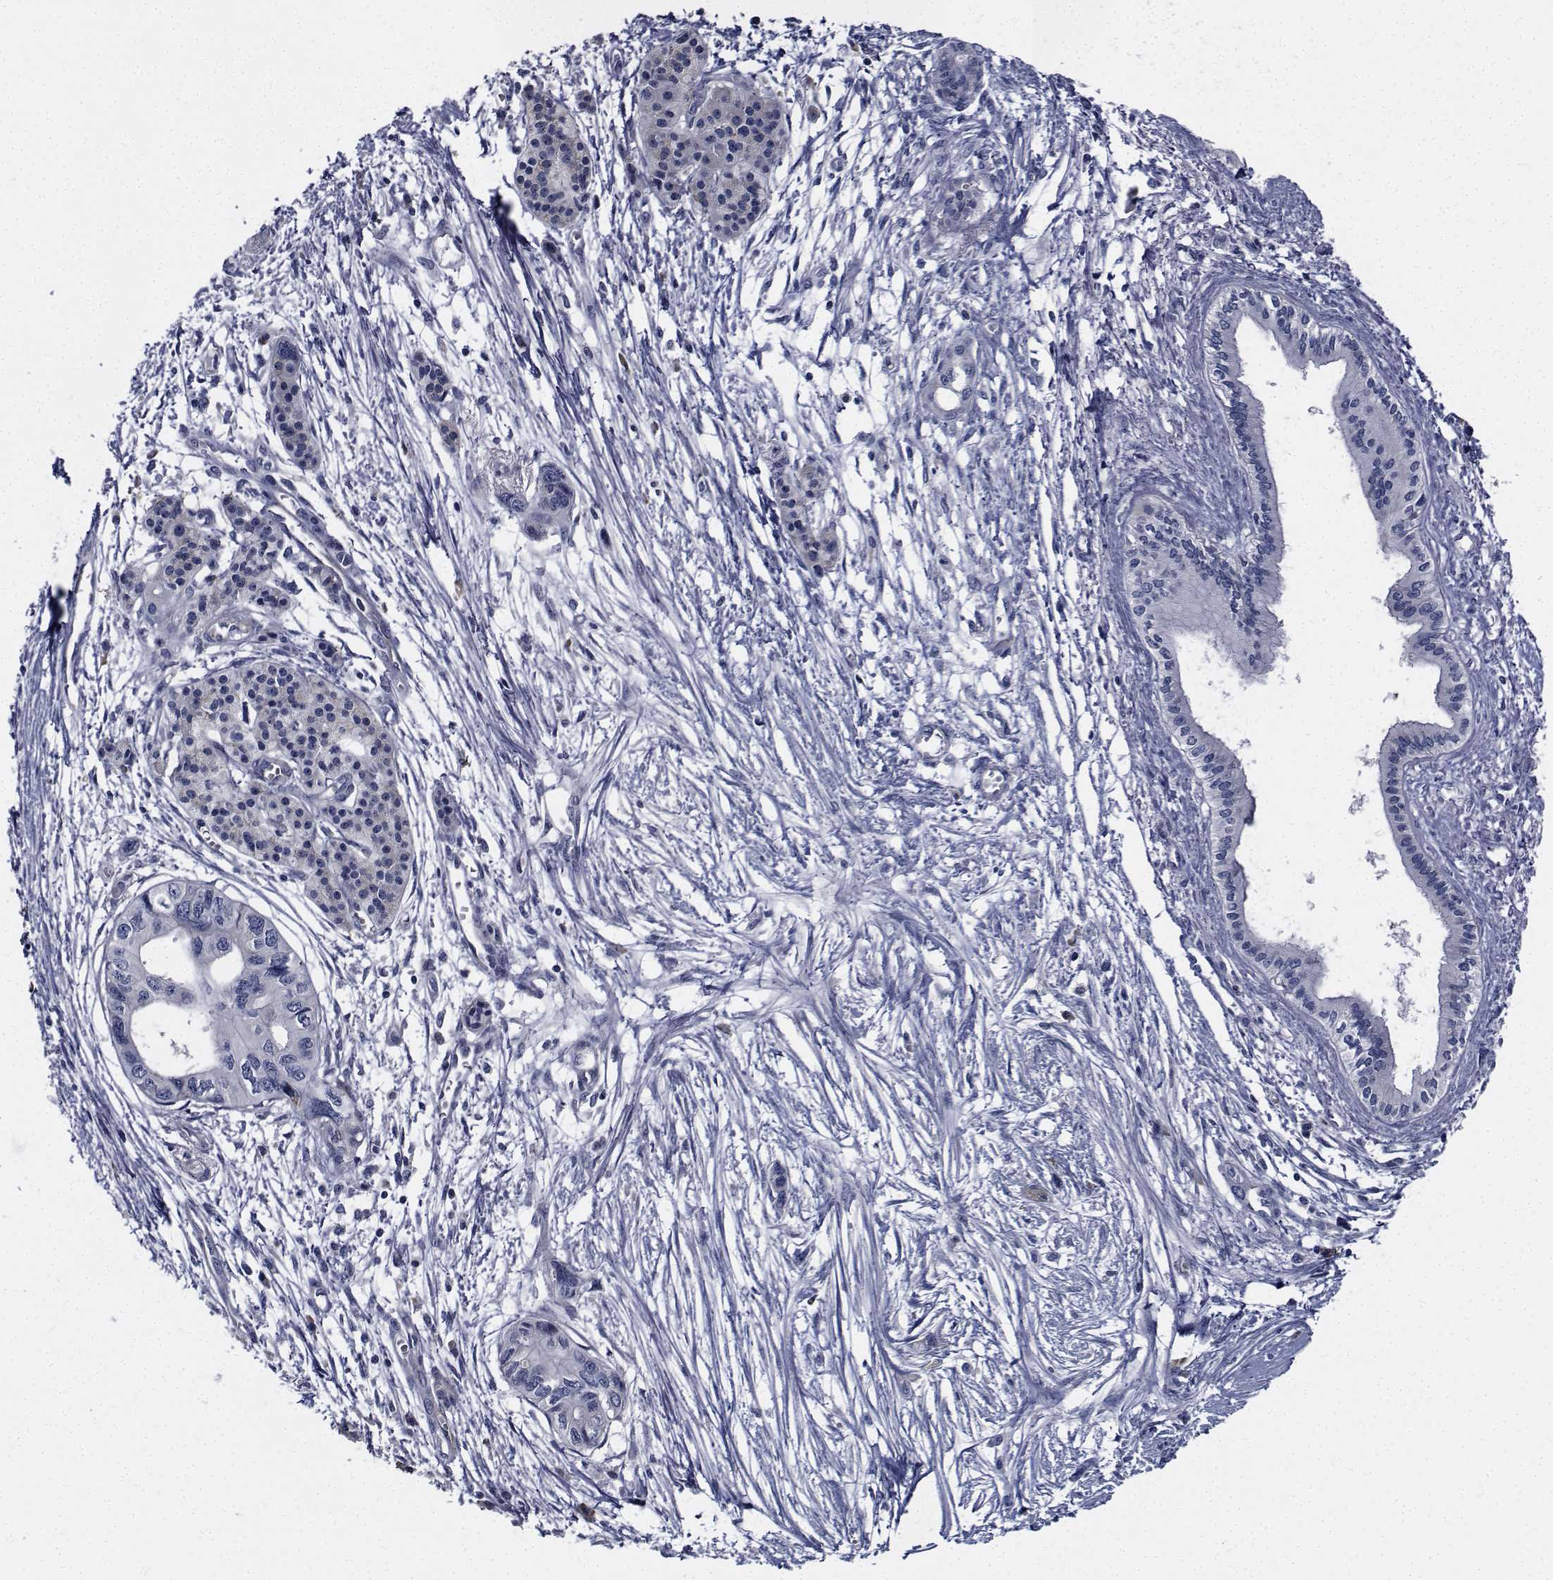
{"staining": {"intensity": "negative", "quantity": "none", "location": "none"}, "tissue": "pancreatic cancer", "cell_type": "Tumor cells", "image_type": "cancer", "snomed": [{"axis": "morphology", "description": "Adenocarcinoma, NOS"}, {"axis": "topography", "description": "Pancreas"}], "caption": "A histopathology image of pancreatic cancer (adenocarcinoma) stained for a protein reveals no brown staining in tumor cells.", "gene": "TTBK1", "patient": {"sex": "female", "age": 76}}